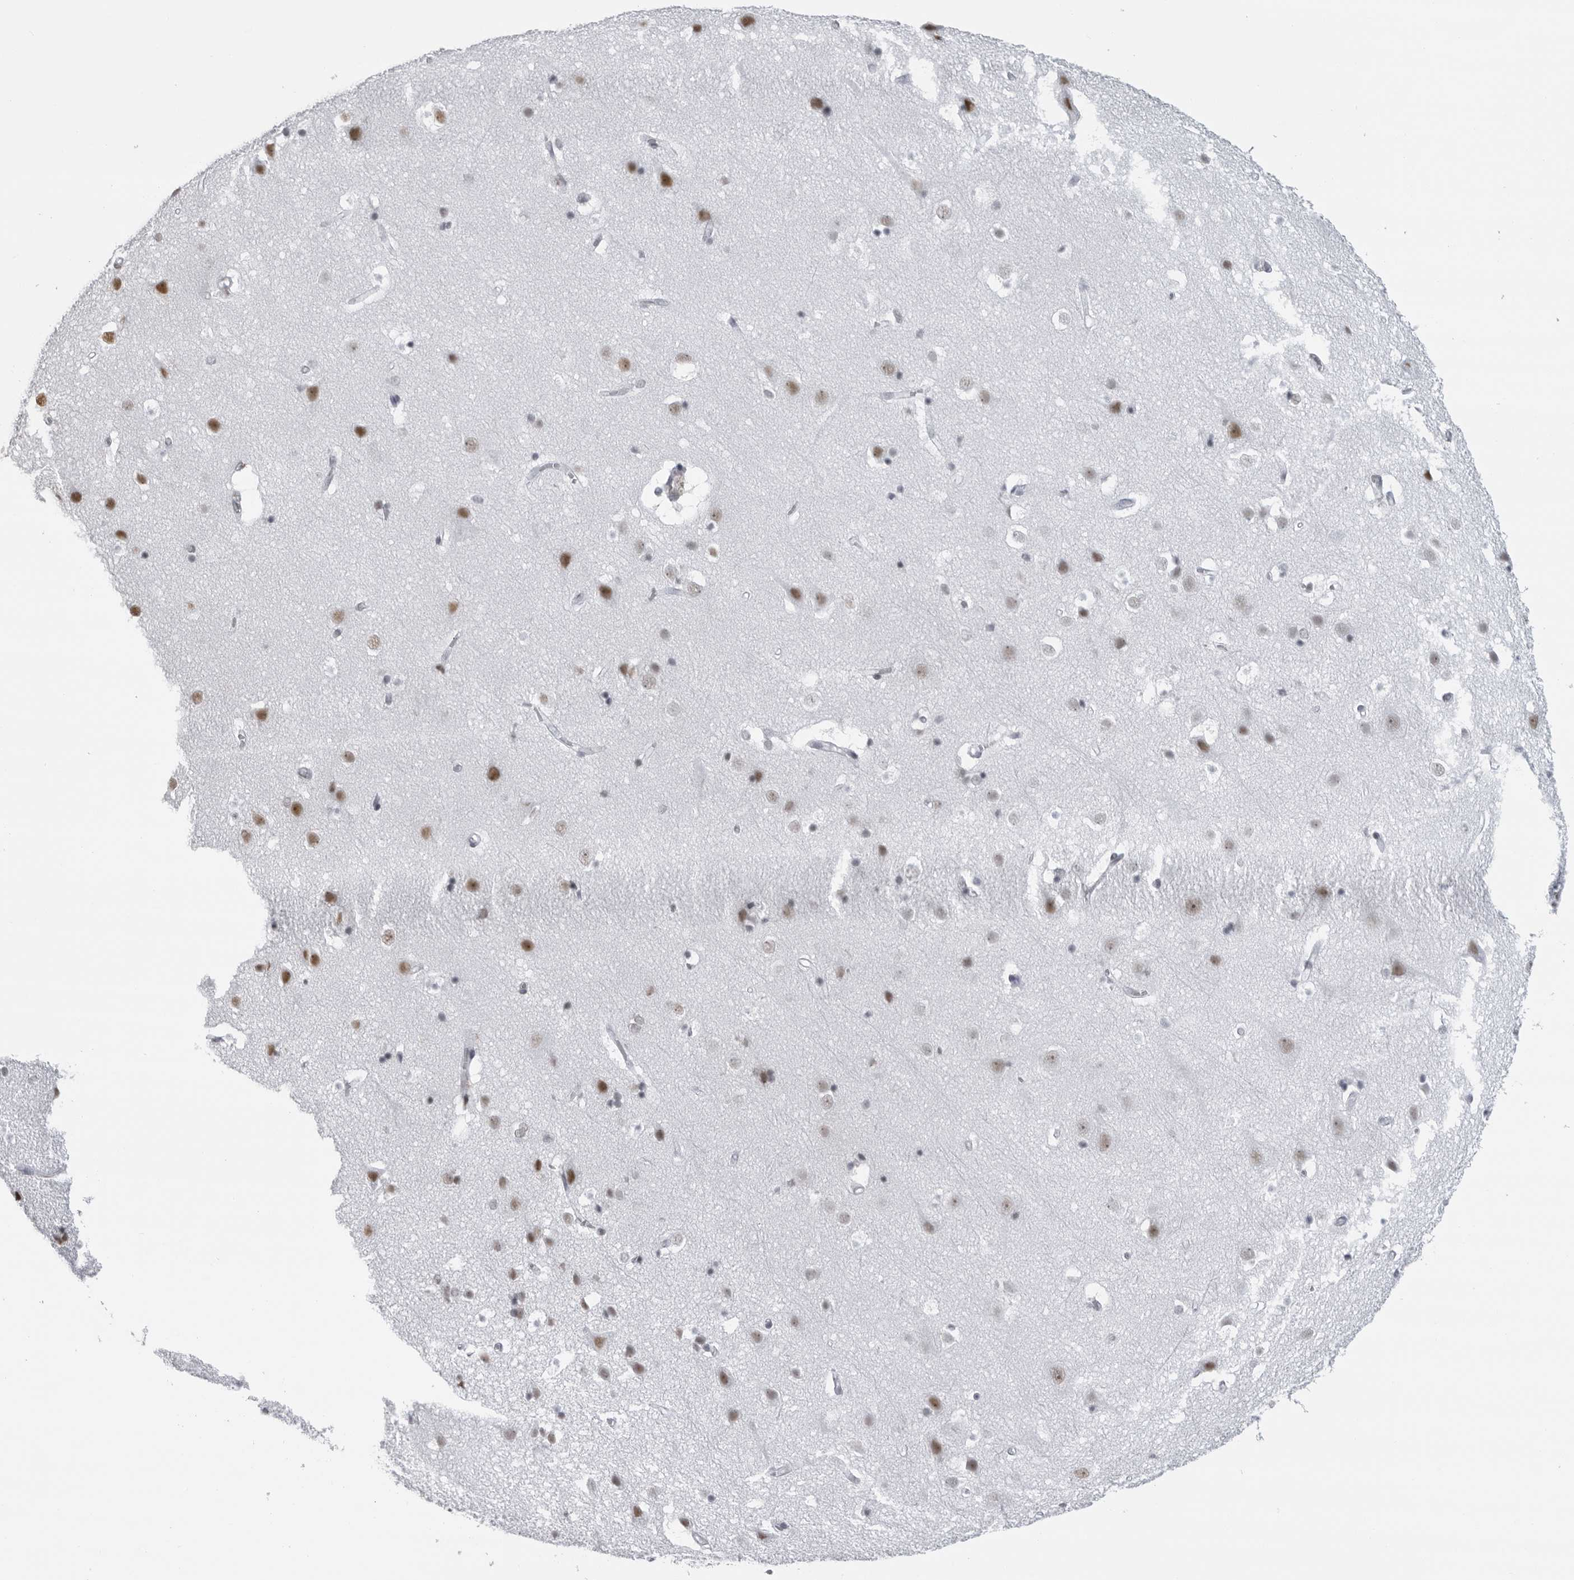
{"staining": {"intensity": "negative", "quantity": "none", "location": "none"}, "tissue": "cerebral cortex", "cell_type": "Endothelial cells", "image_type": "normal", "snomed": [{"axis": "morphology", "description": "Normal tissue, NOS"}, {"axis": "topography", "description": "Cerebral cortex"}], "caption": "High power microscopy histopathology image of an immunohistochemistry (IHC) photomicrograph of unremarkable cerebral cortex, revealing no significant staining in endothelial cells. (DAB (3,3'-diaminobenzidine) IHC, high magnification).", "gene": "ESPN", "patient": {"sex": "male", "age": 54}}